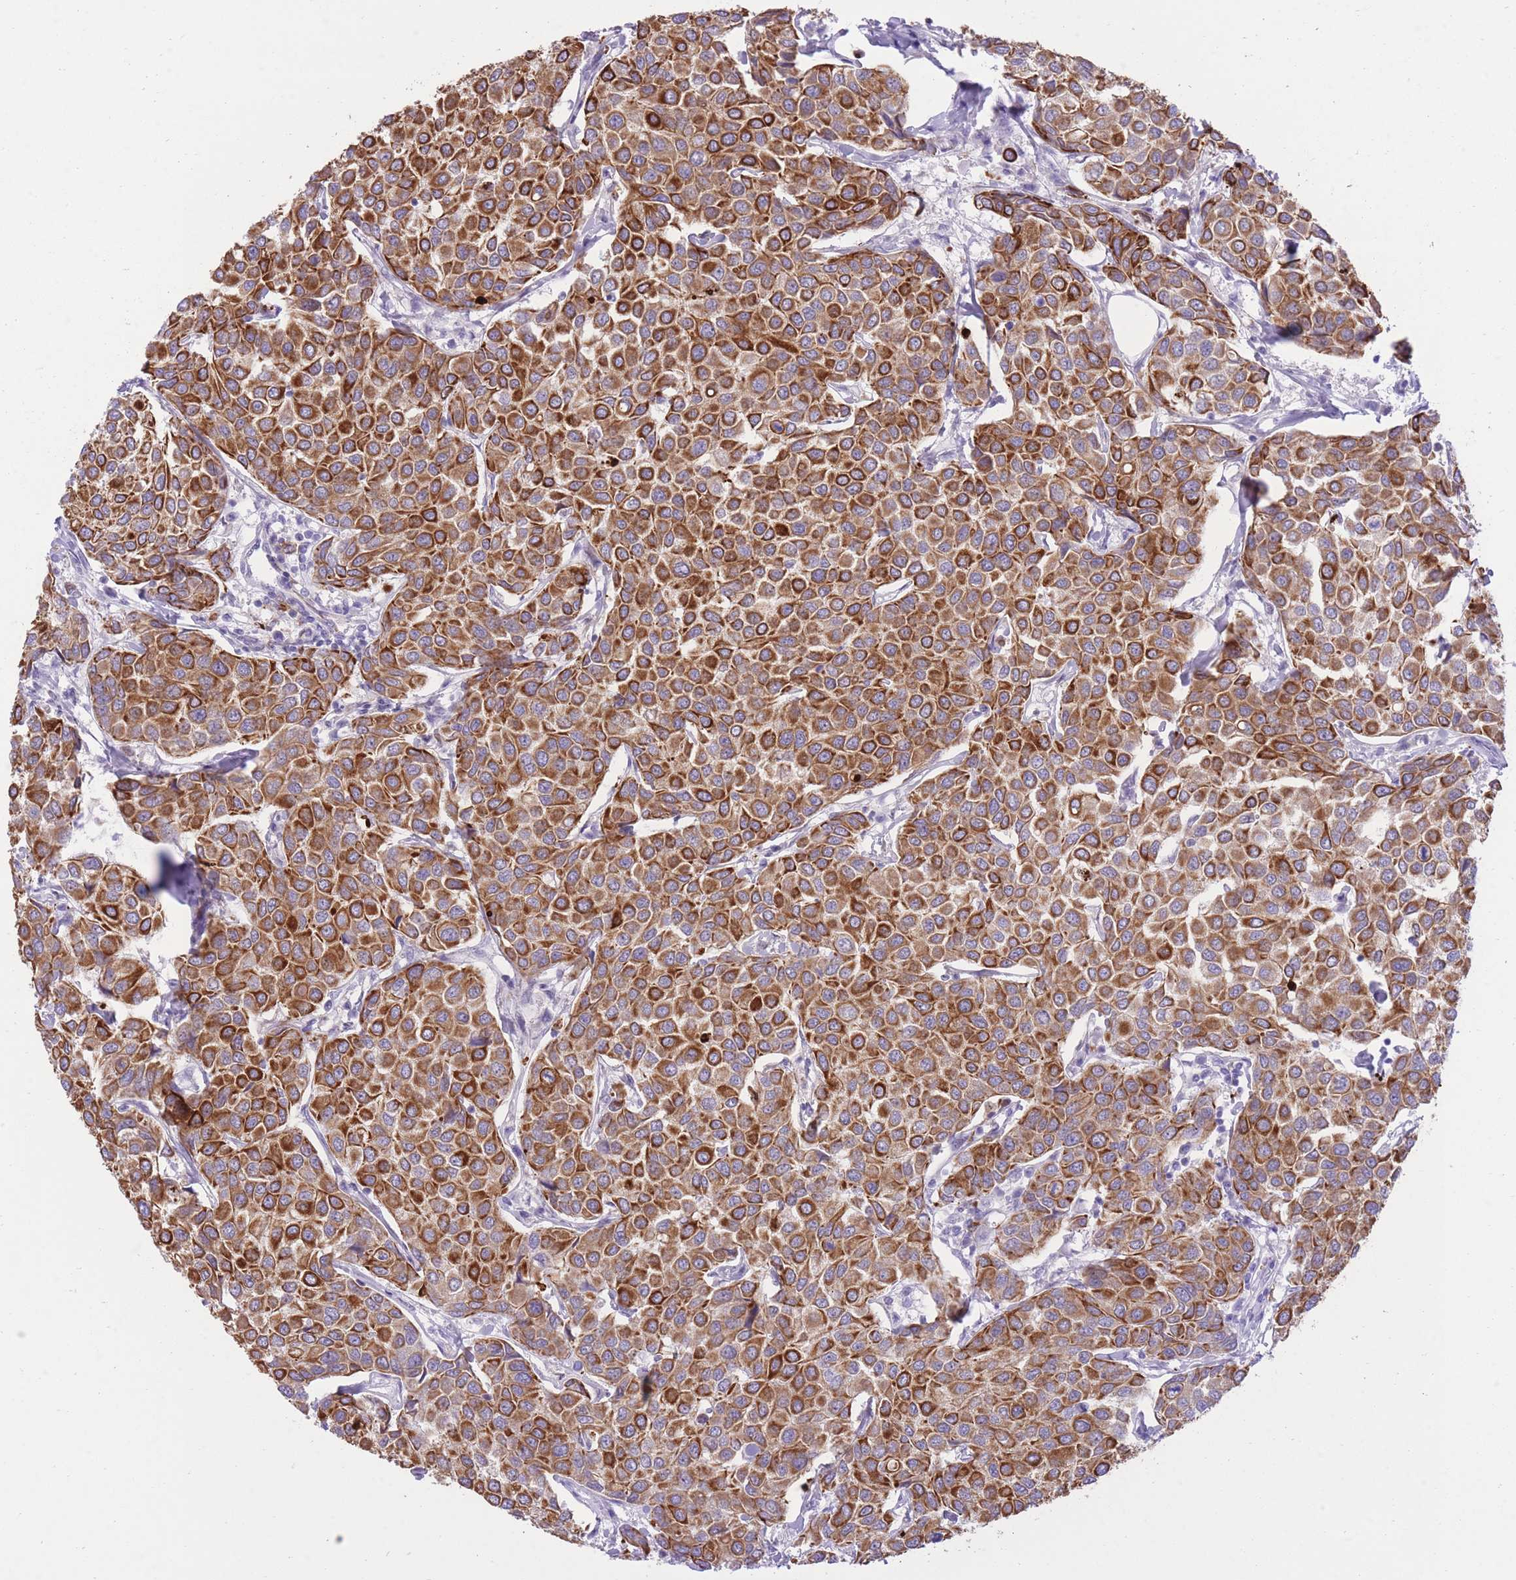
{"staining": {"intensity": "strong", "quantity": ">75%", "location": "cytoplasmic/membranous"}, "tissue": "breast cancer", "cell_type": "Tumor cells", "image_type": "cancer", "snomed": [{"axis": "morphology", "description": "Duct carcinoma"}, {"axis": "topography", "description": "Breast"}], "caption": "Breast cancer (invasive ductal carcinoma) was stained to show a protein in brown. There is high levels of strong cytoplasmic/membranous staining in approximately >75% of tumor cells.", "gene": "MEIS3", "patient": {"sex": "female", "age": 55}}